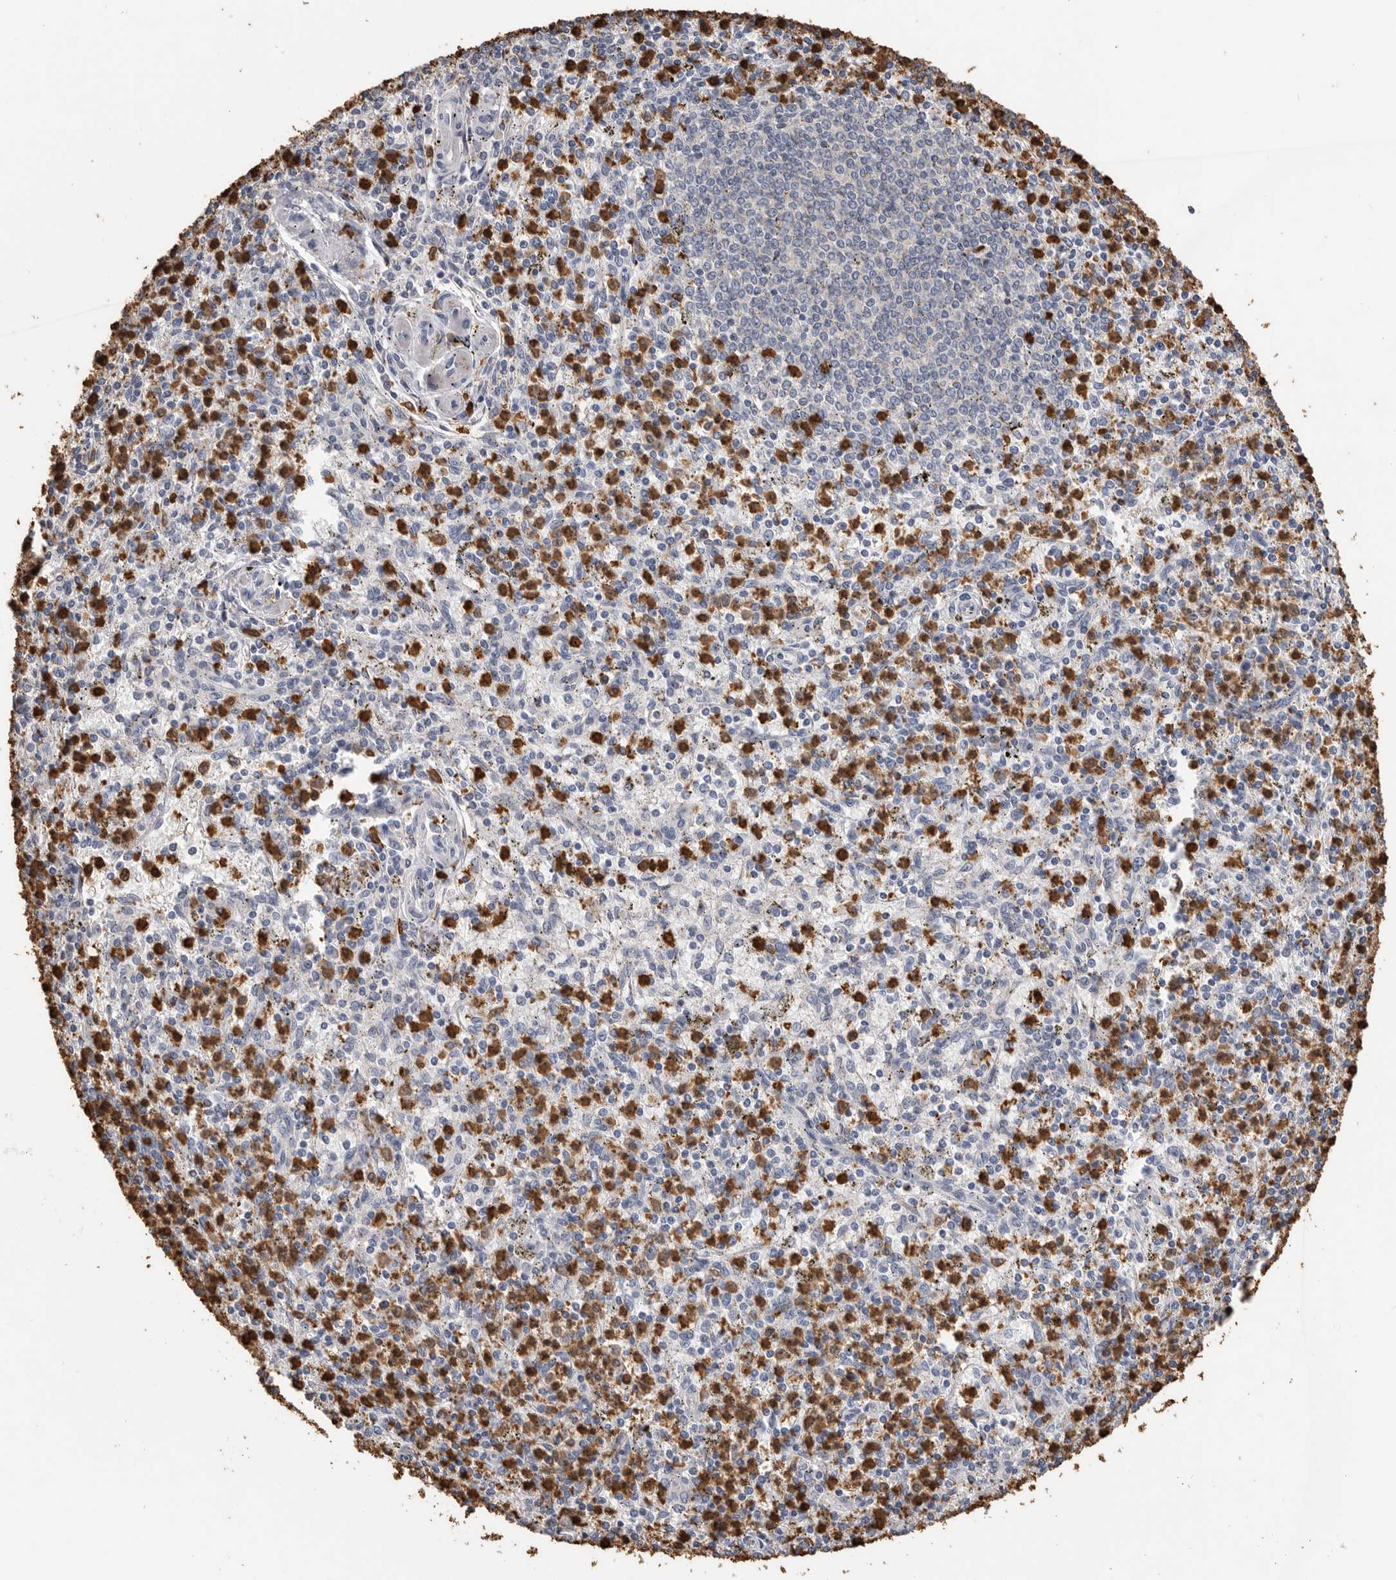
{"staining": {"intensity": "strong", "quantity": "25%-75%", "location": "cytoplasmic/membranous"}, "tissue": "spleen", "cell_type": "Cells in red pulp", "image_type": "normal", "snomed": [{"axis": "morphology", "description": "Normal tissue, NOS"}, {"axis": "topography", "description": "Spleen"}], "caption": "Immunohistochemical staining of normal spleen exhibits high levels of strong cytoplasmic/membranous staining in about 25%-75% of cells in red pulp.", "gene": "CYB561D1", "patient": {"sex": "male", "age": 72}}